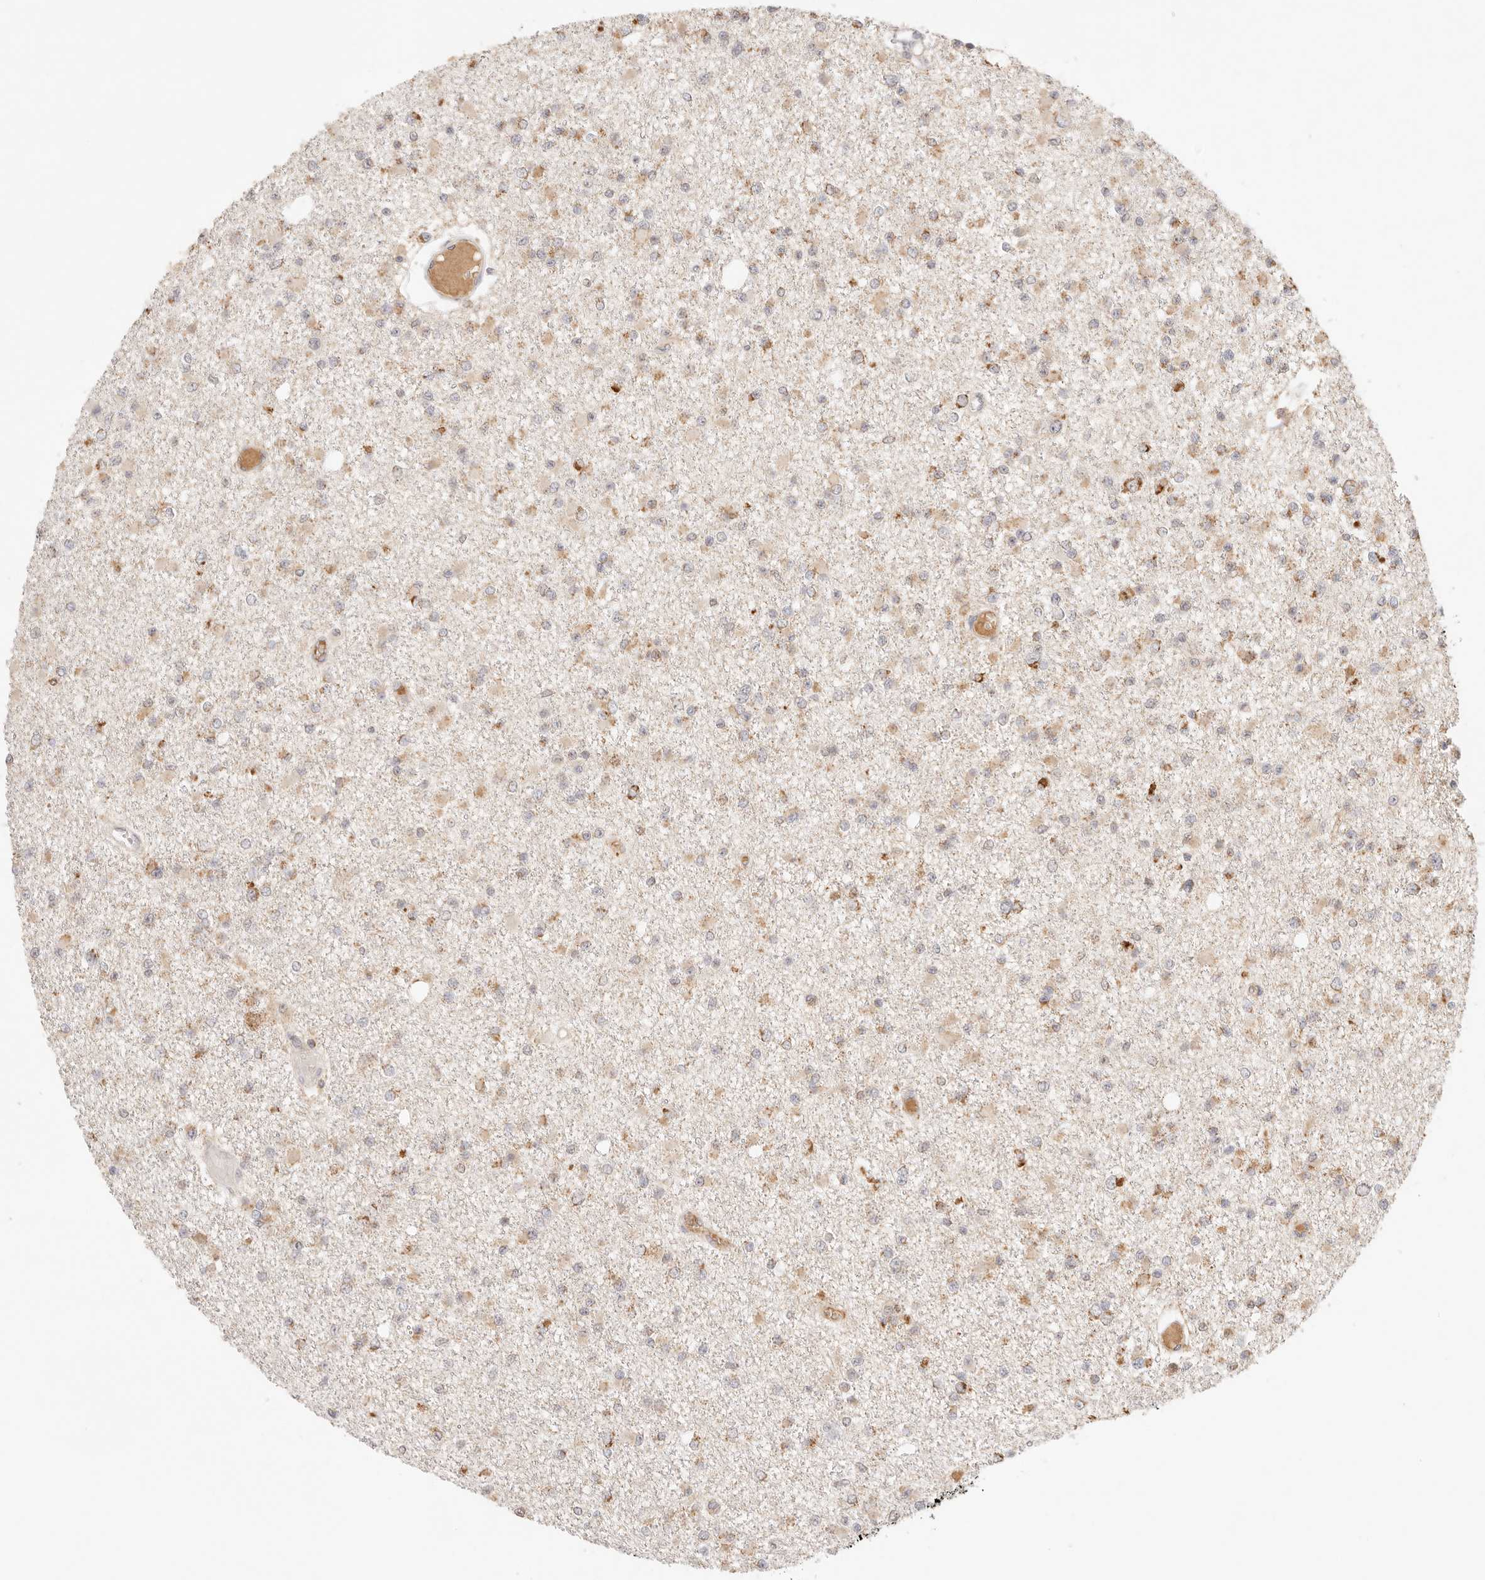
{"staining": {"intensity": "weak", "quantity": "25%-75%", "location": "cytoplasmic/membranous"}, "tissue": "glioma", "cell_type": "Tumor cells", "image_type": "cancer", "snomed": [{"axis": "morphology", "description": "Glioma, malignant, Low grade"}, {"axis": "topography", "description": "Brain"}], "caption": "The photomicrograph shows immunohistochemical staining of malignant glioma (low-grade). There is weak cytoplasmic/membranous staining is identified in about 25%-75% of tumor cells.", "gene": "COA6", "patient": {"sex": "female", "age": 22}}